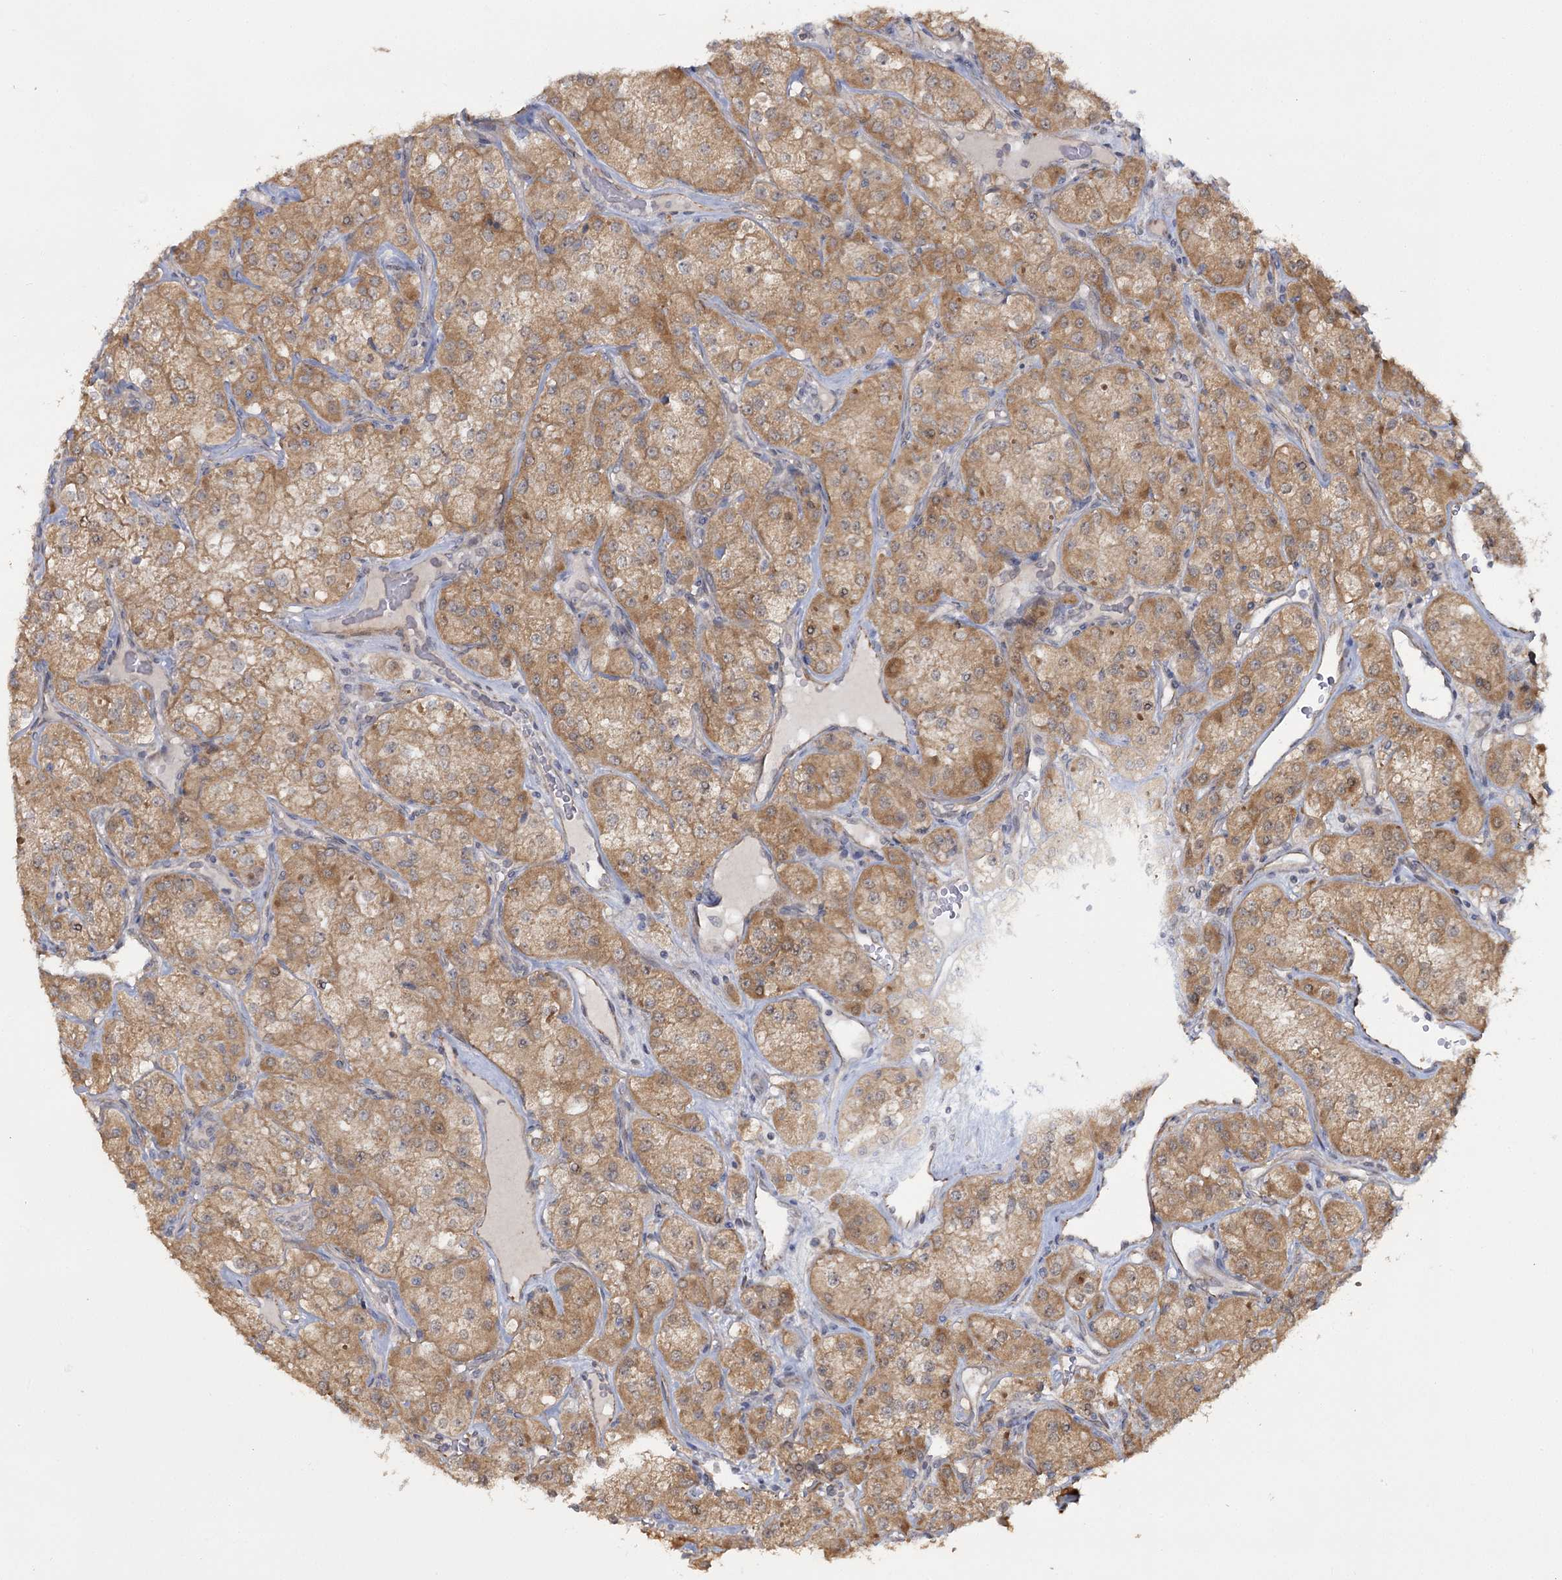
{"staining": {"intensity": "moderate", "quantity": ">75%", "location": "cytoplasmic/membranous"}, "tissue": "renal cancer", "cell_type": "Tumor cells", "image_type": "cancer", "snomed": [{"axis": "morphology", "description": "Adenocarcinoma, NOS"}, {"axis": "topography", "description": "Kidney"}], "caption": "Protein expression analysis of adenocarcinoma (renal) shows moderate cytoplasmic/membranous staining in approximately >75% of tumor cells. The staining is performed using DAB brown chromogen to label protein expression. The nuclei are counter-stained blue using hematoxylin.", "gene": "TBC1D9B", "patient": {"sex": "male", "age": 77}}